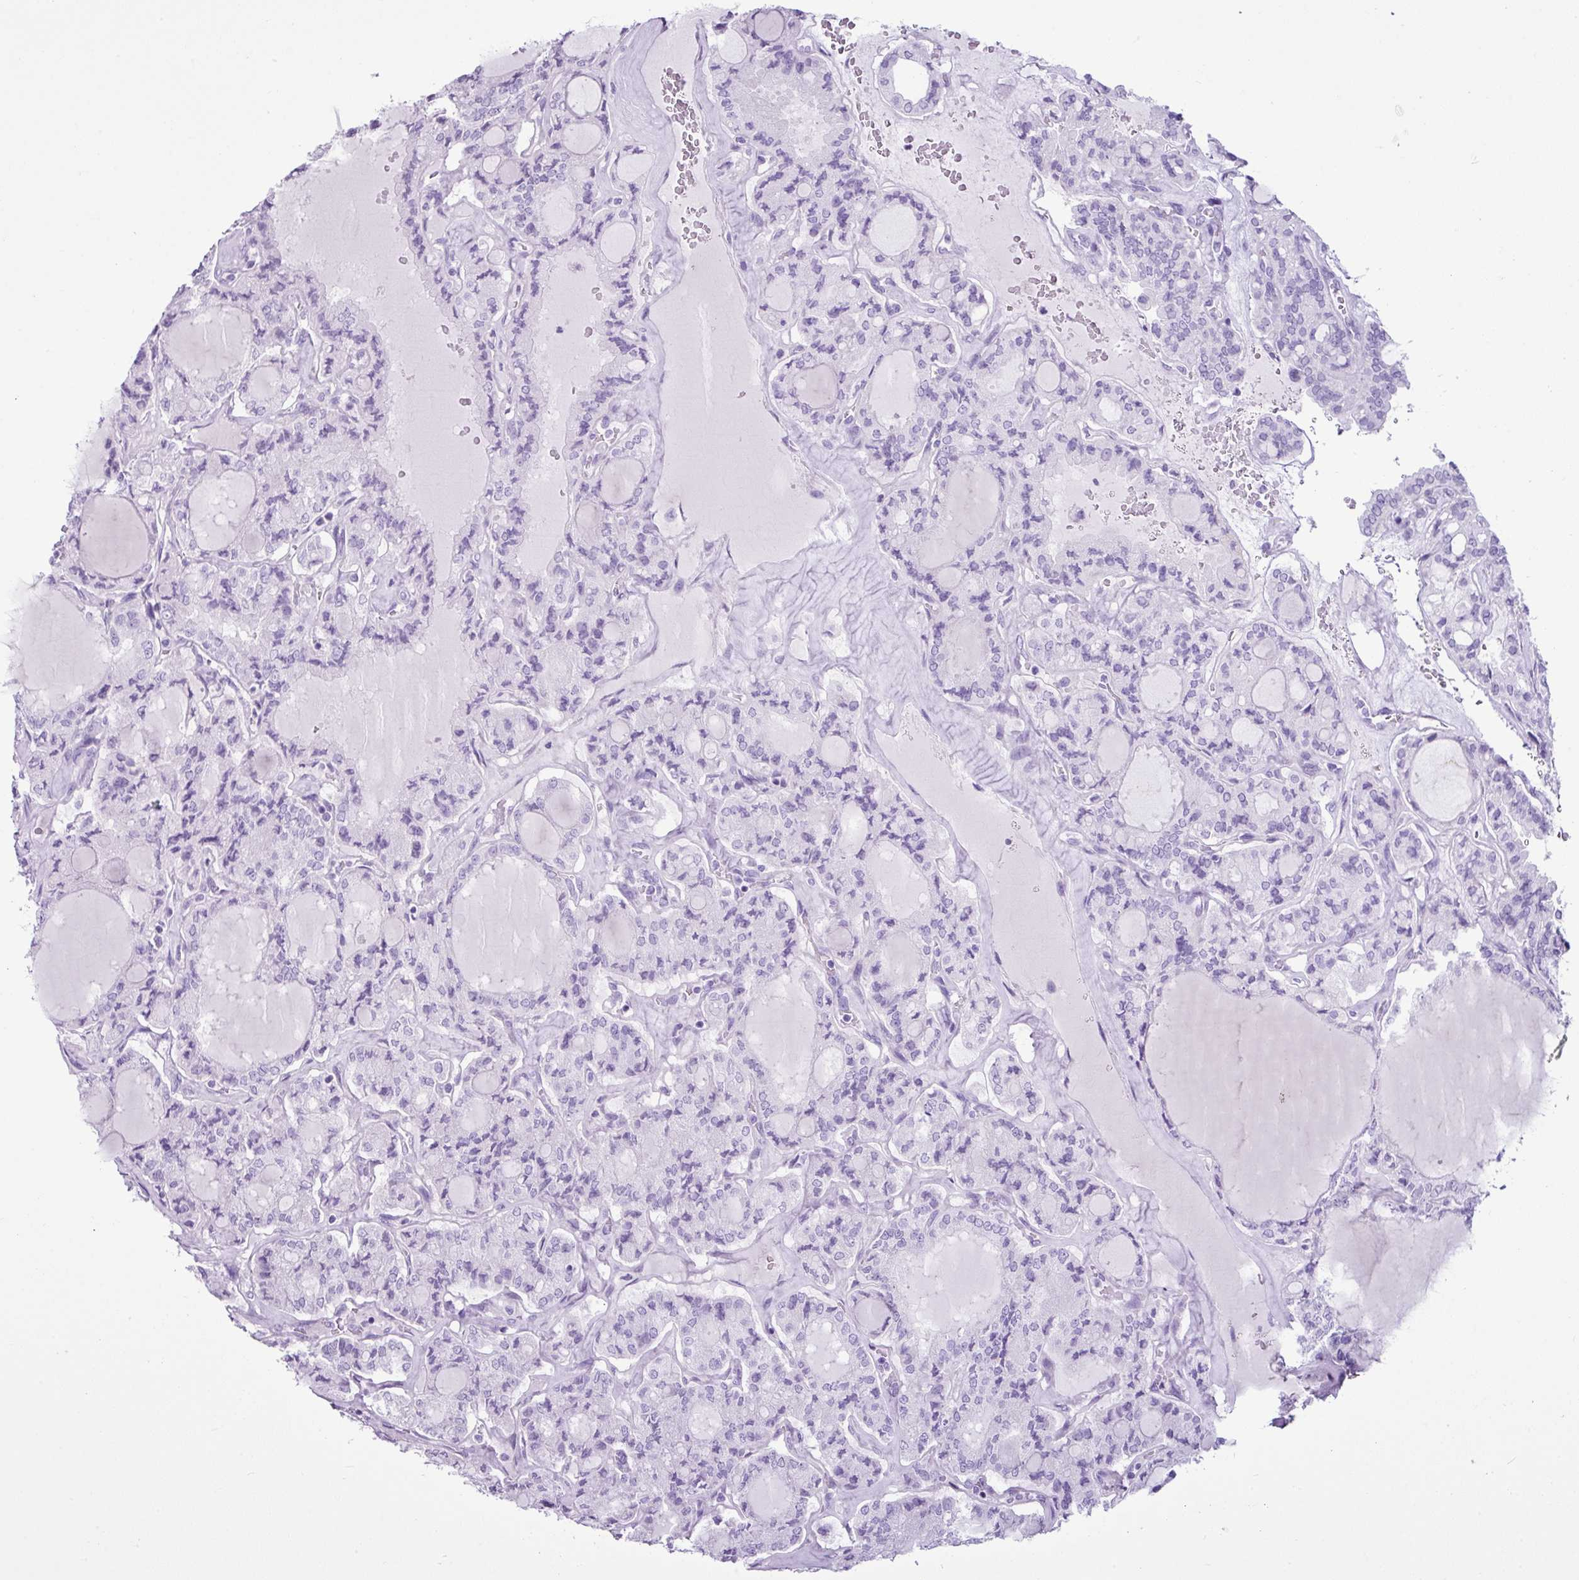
{"staining": {"intensity": "negative", "quantity": "none", "location": "none"}, "tissue": "thyroid cancer", "cell_type": "Tumor cells", "image_type": "cancer", "snomed": [{"axis": "morphology", "description": "Papillary adenocarcinoma, NOS"}, {"axis": "topography", "description": "Thyroid gland"}], "caption": "The histopathology image displays no staining of tumor cells in thyroid papillary adenocarcinoma.", "gene": "LILRB4", "patient": {"sex": "male", "age": 87}}